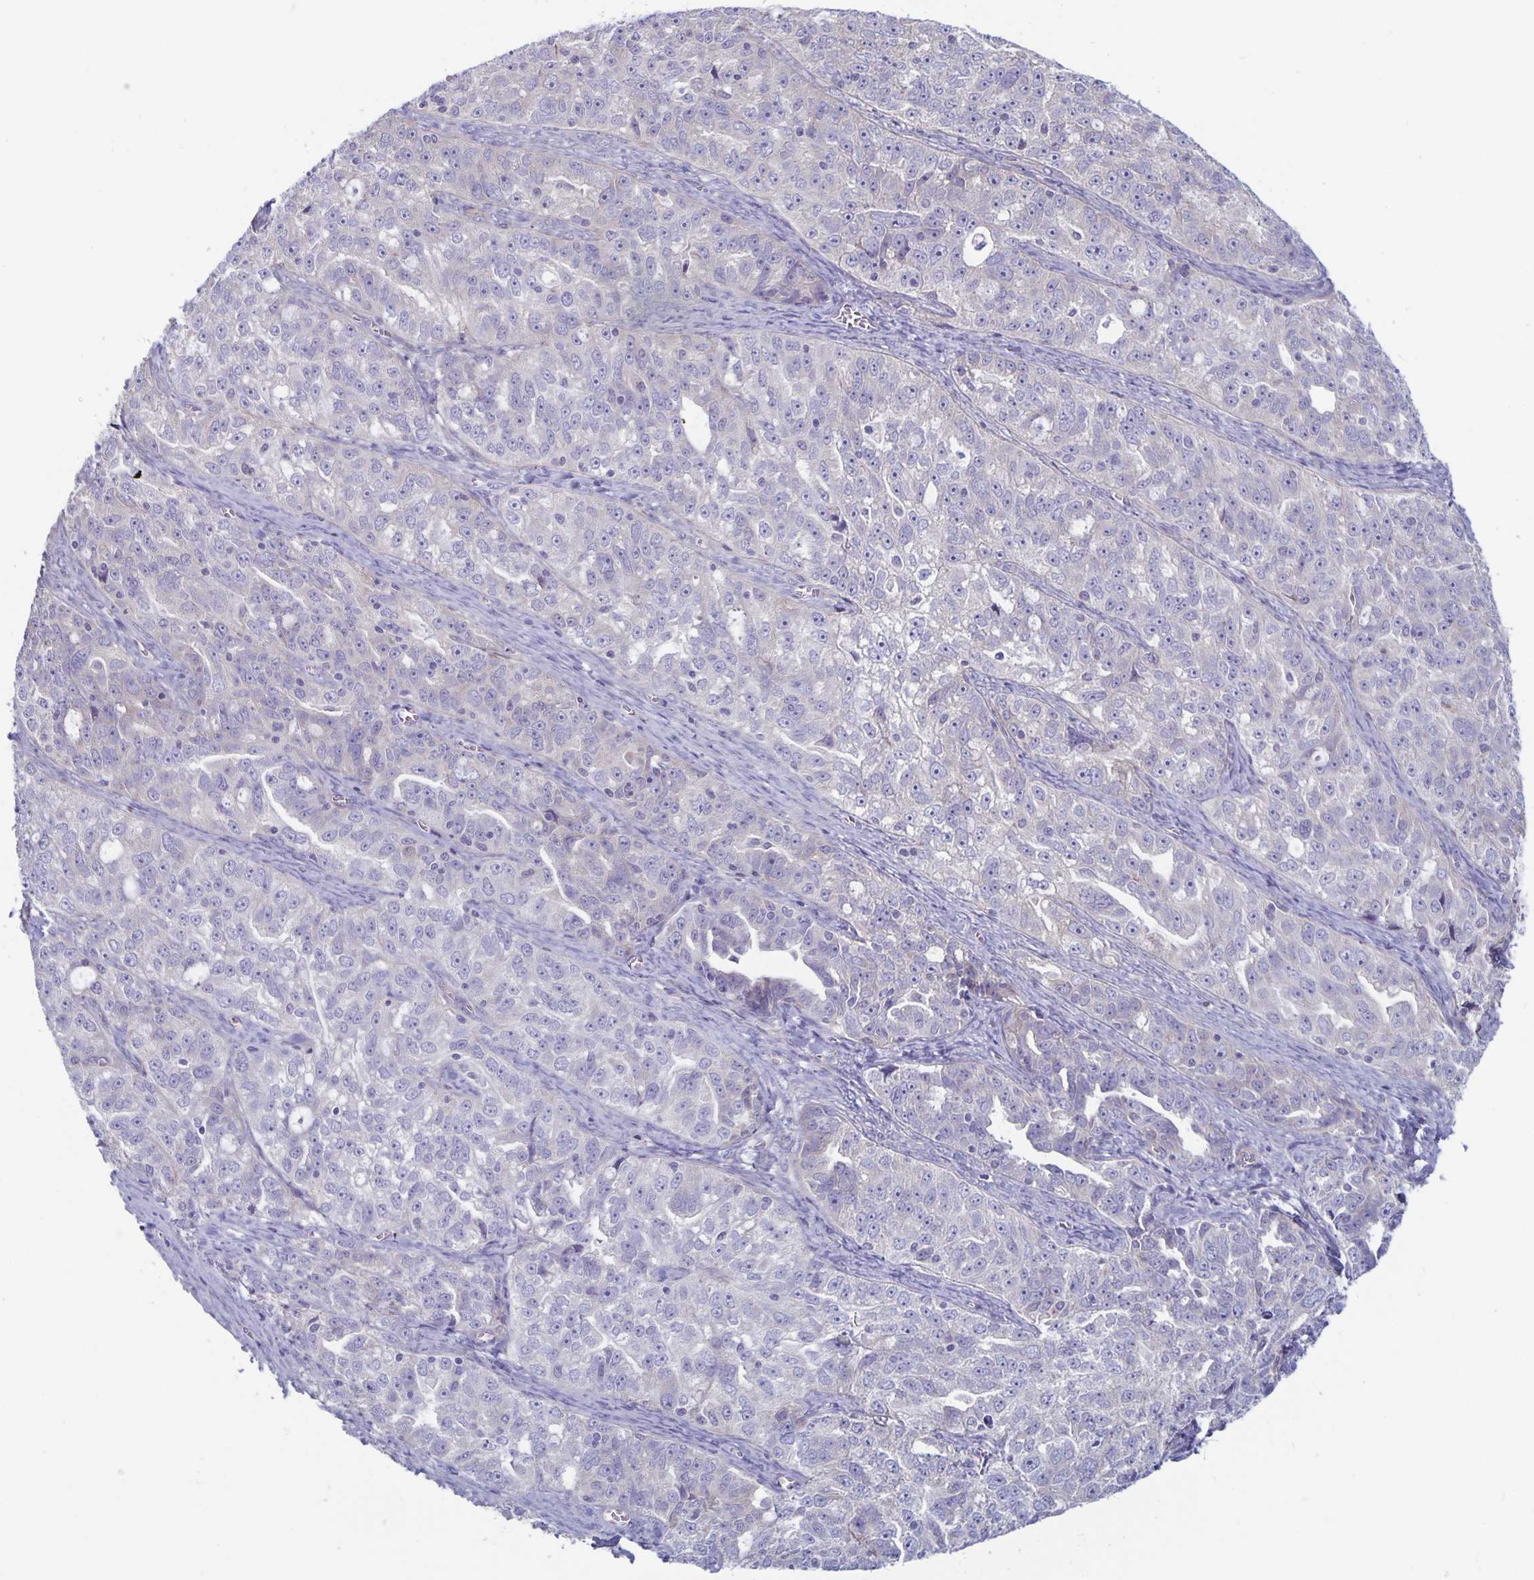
{"staining": {"intensity": "negative", "quantity": "none", "location": "none"}, "tissue": "ovarian cancer", "cell_type": "Tumor cells", "image_type": "cancer", "snomed": [{"axis": "morphology", "description": "Cystadenocarcinoma, serous, NOS"}, {"axis": "topography", "description": "Ovary"}], "caption": "Immunohistochemistry histopathology image of neoplastic tissue: ovarian cancer (serous cystadenocarcinoma) stained with DAB (3,3'-diaminobenzidine) exhibits no significant protein expression in tumor cells.", "gene": "PLCB3", "patient": {"sex": "female", "age": 51}}